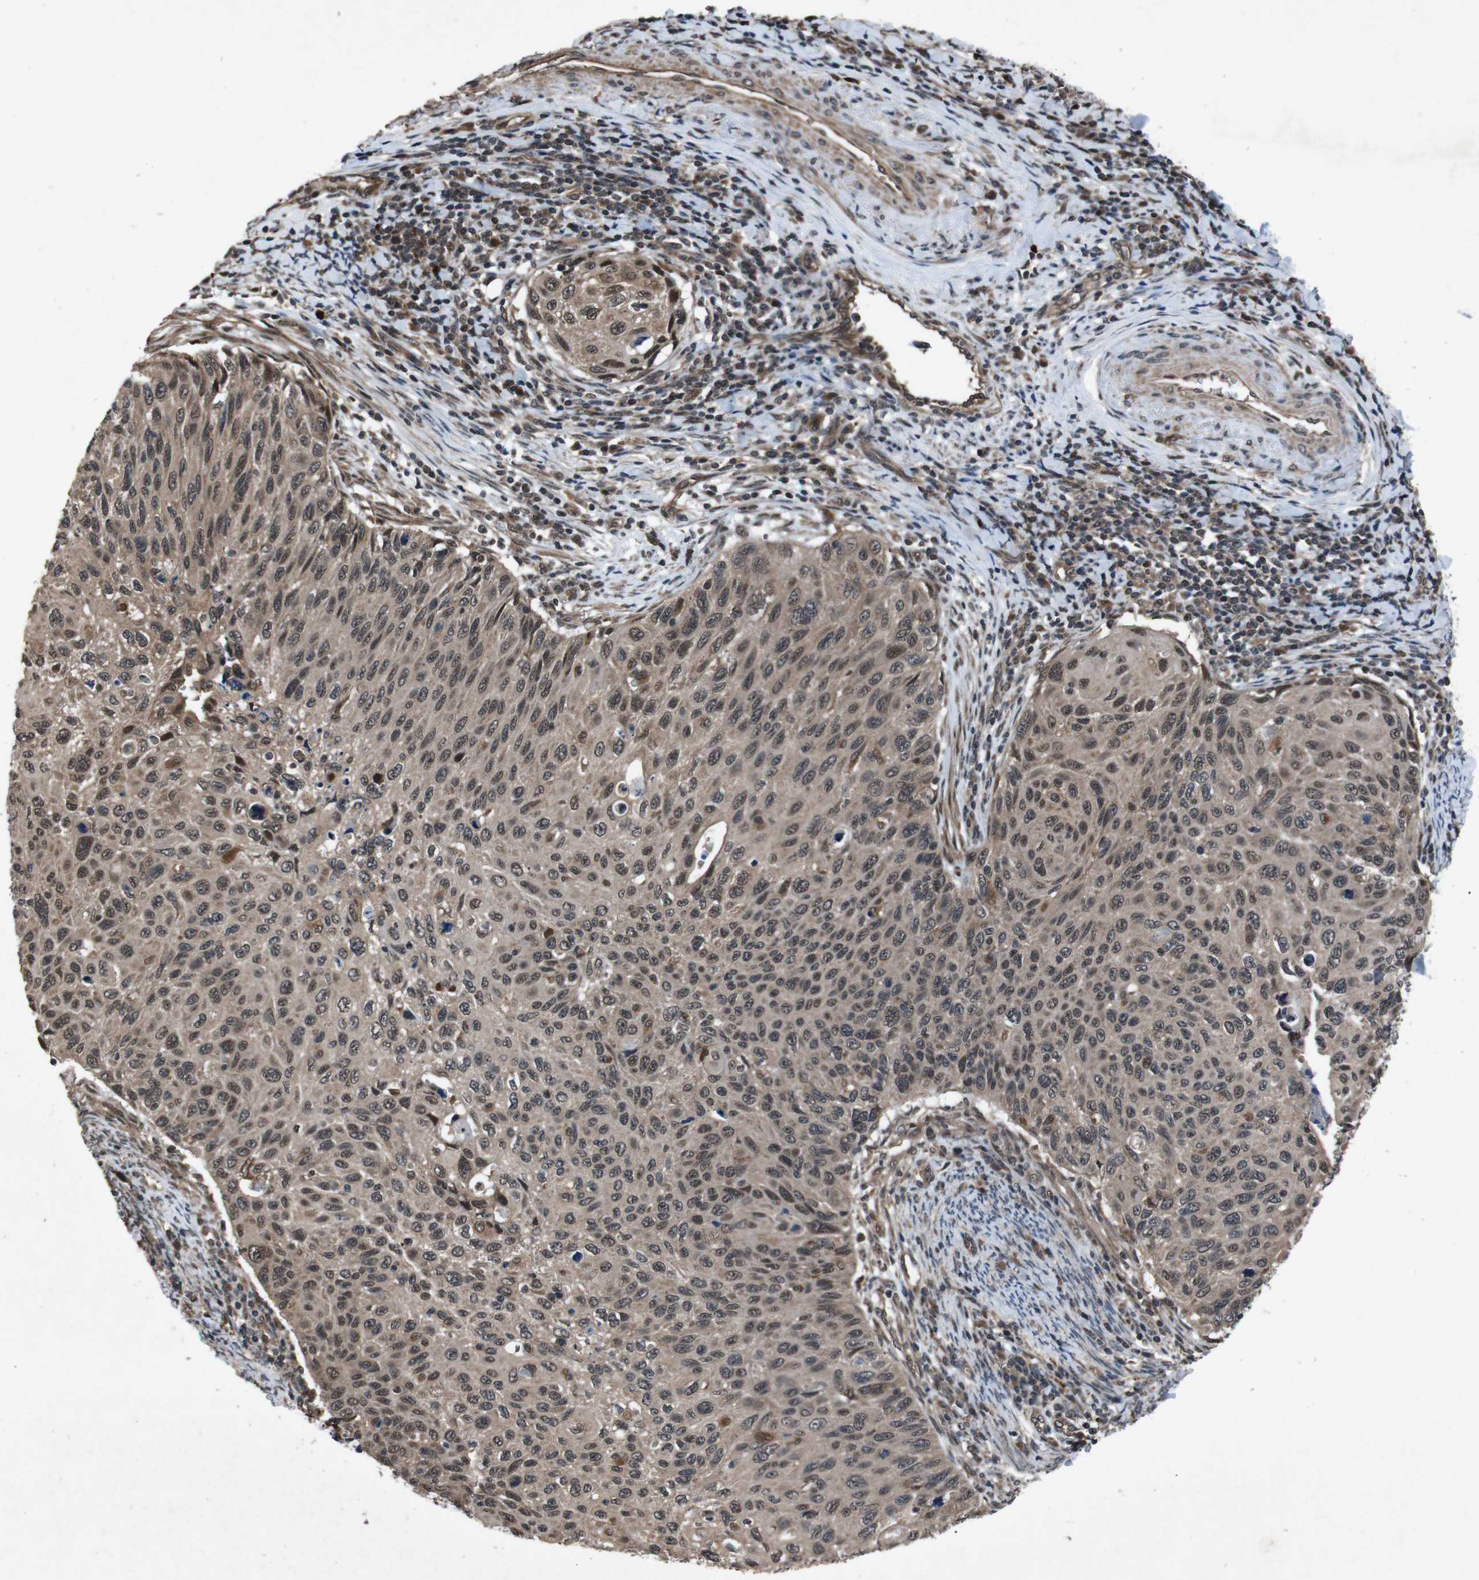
{"staining": {"intensity": "moderate", "quantity": ">75%", "location": "cytoplasmic/membranous,nuclear"}, "tissue": "cervical cancer", "cell_type": "Tumor cells", "image_type": "cancer", "snomed": [{"axis": "morphology", "description": "Squamous cell carcinoma, NOS"}, {"axis": "topography", "description": "Cervix"}], "caption": "High-magnification brightfield microscopy of squamous cell carcinoma (cervical) stained with DAB (3,3'-diaminobenzidine) (brown) and counterstained with hematoxylin (blue). tumor cells exhibit moderate cytoplasmic/membranous and nuclear staining is identified in about>75% of cells. Nuclei are stained in blue.", "gene": "SOCS1", "patient": {"sex": "female", "age": 70}}